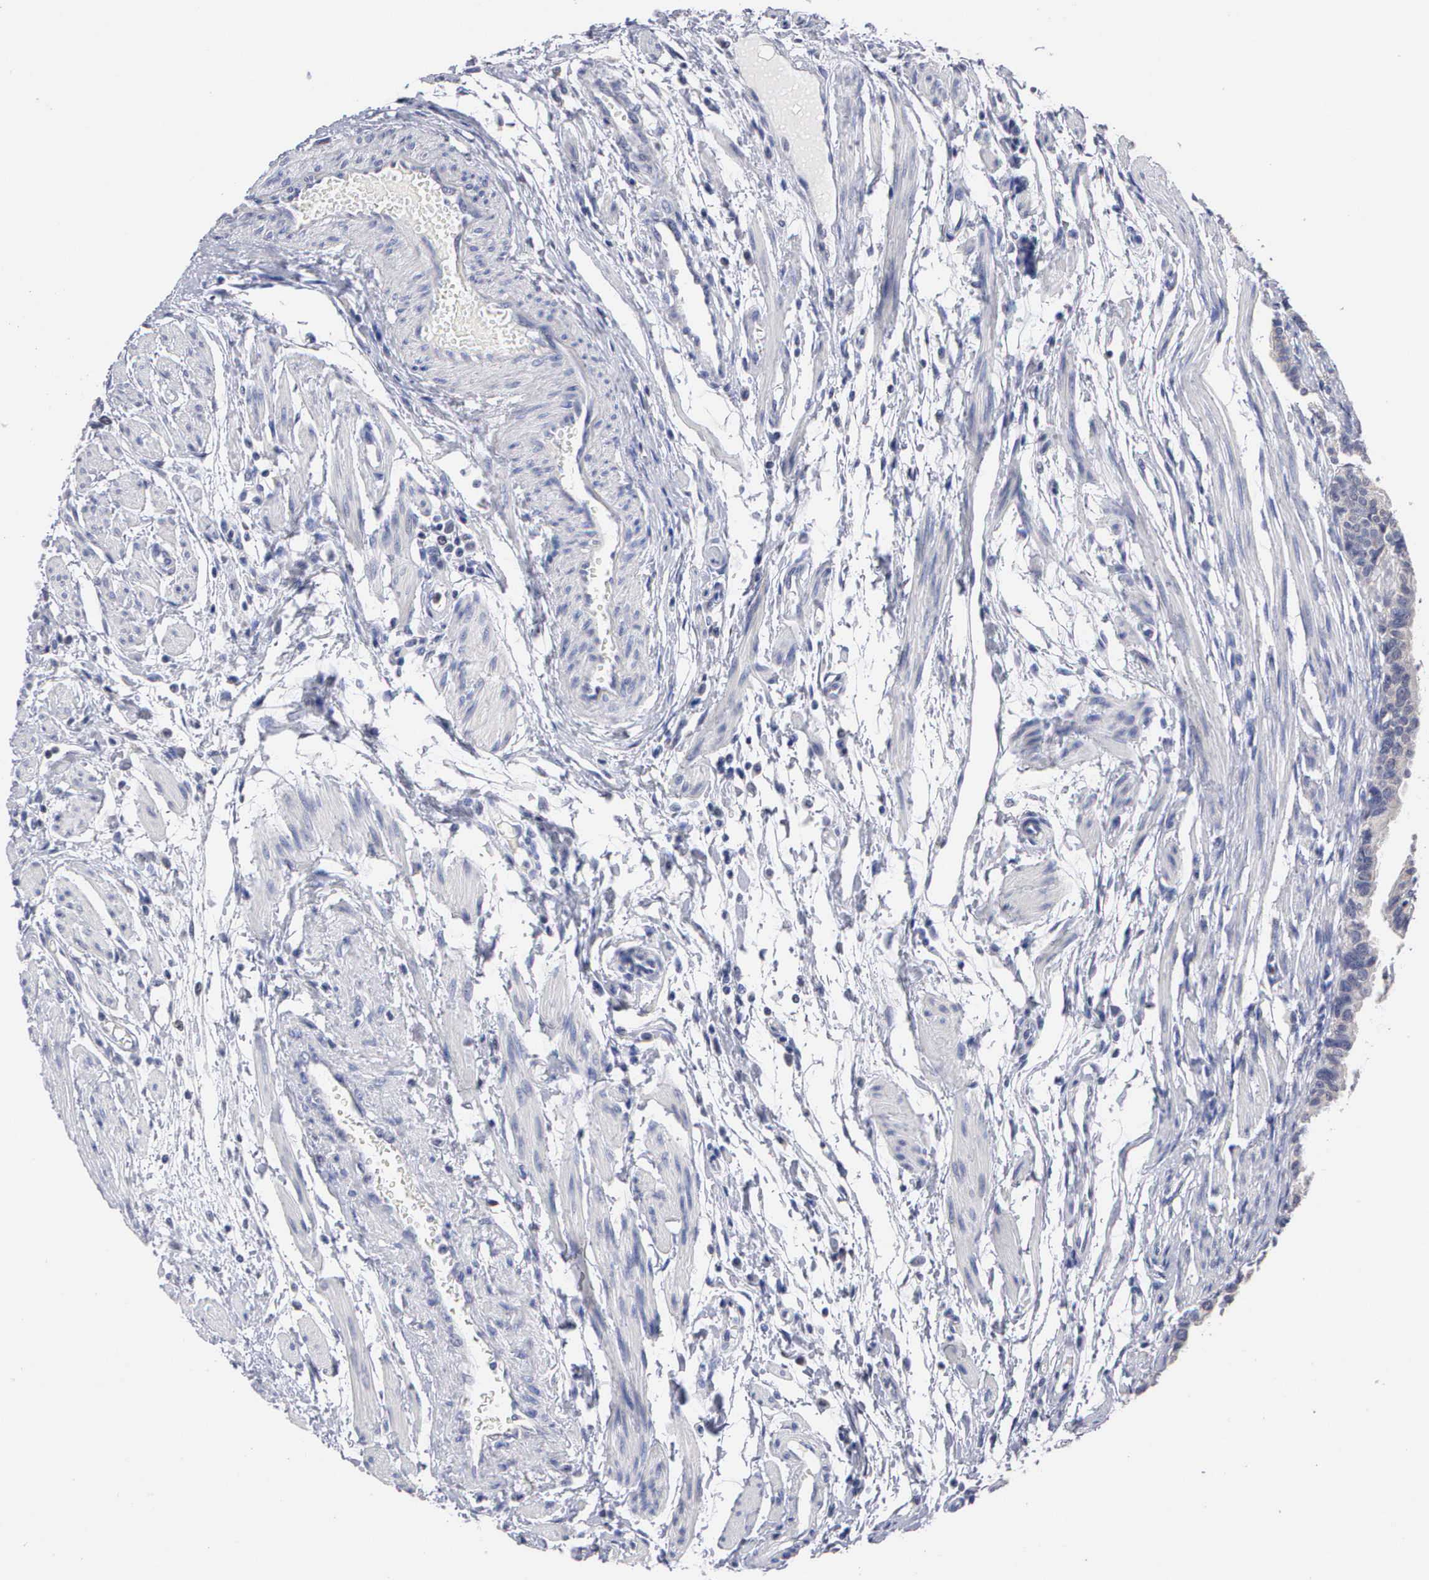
{"staining": {"intensity": "weak", "quantity": "<25%", "location": "nuclear"}, "tissue": "fallopian tube", "cell_type": "Glandular cells", "image_type": "normal", "snomed": [{"axis": "morphology", "description": "Normal tissue, NOS"}, {"axis": "topography", "description": "Fallopian tube"}], "caption": "This is an IHC micrograph of unremarkable fallopian tube. There is no staining in glandular cells.", "gene": "KDM6A", "patient": {"sex": "female", "age": 32}}